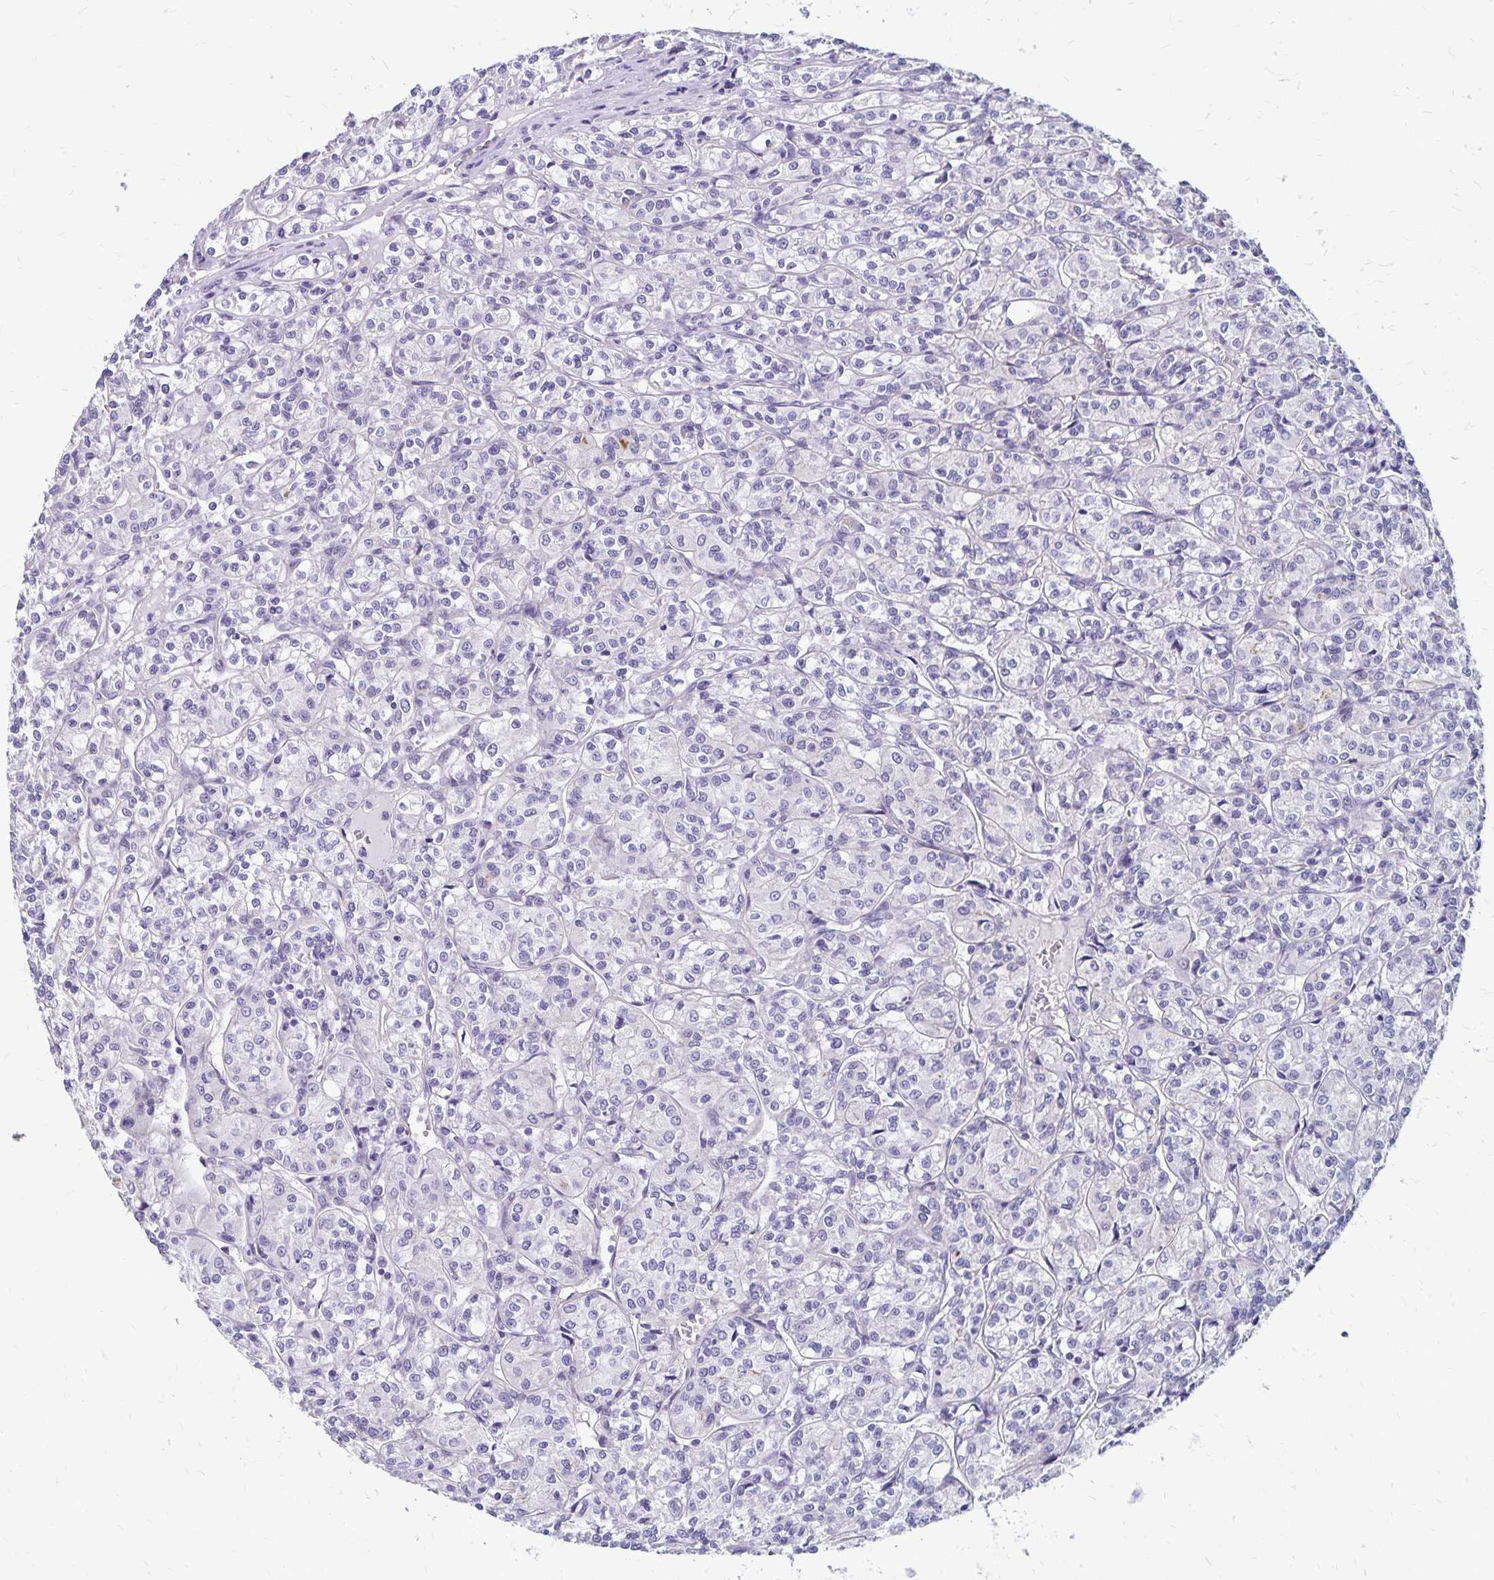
{"staining": {"intensity": "negative", "quantity": "none", "location": "none"}, "tissue": "renal cancer", "cell_type": "Tumor cells", "image_type": "cancer", "snomed": [{"axis": "morphology", "description": "Adenocarcinoma, NOS"}, {"axis": "topography", "description": "Kidney"}], "caption": "Histopathology image shows no protein staining in tumor cells of renal cancer (adenocarcinoma) tissue. (Immunohistochemistry, brightfield microscopy, high magnification).", "gene": "TNS3", "patient": {"sex": "male", "age": 36}}